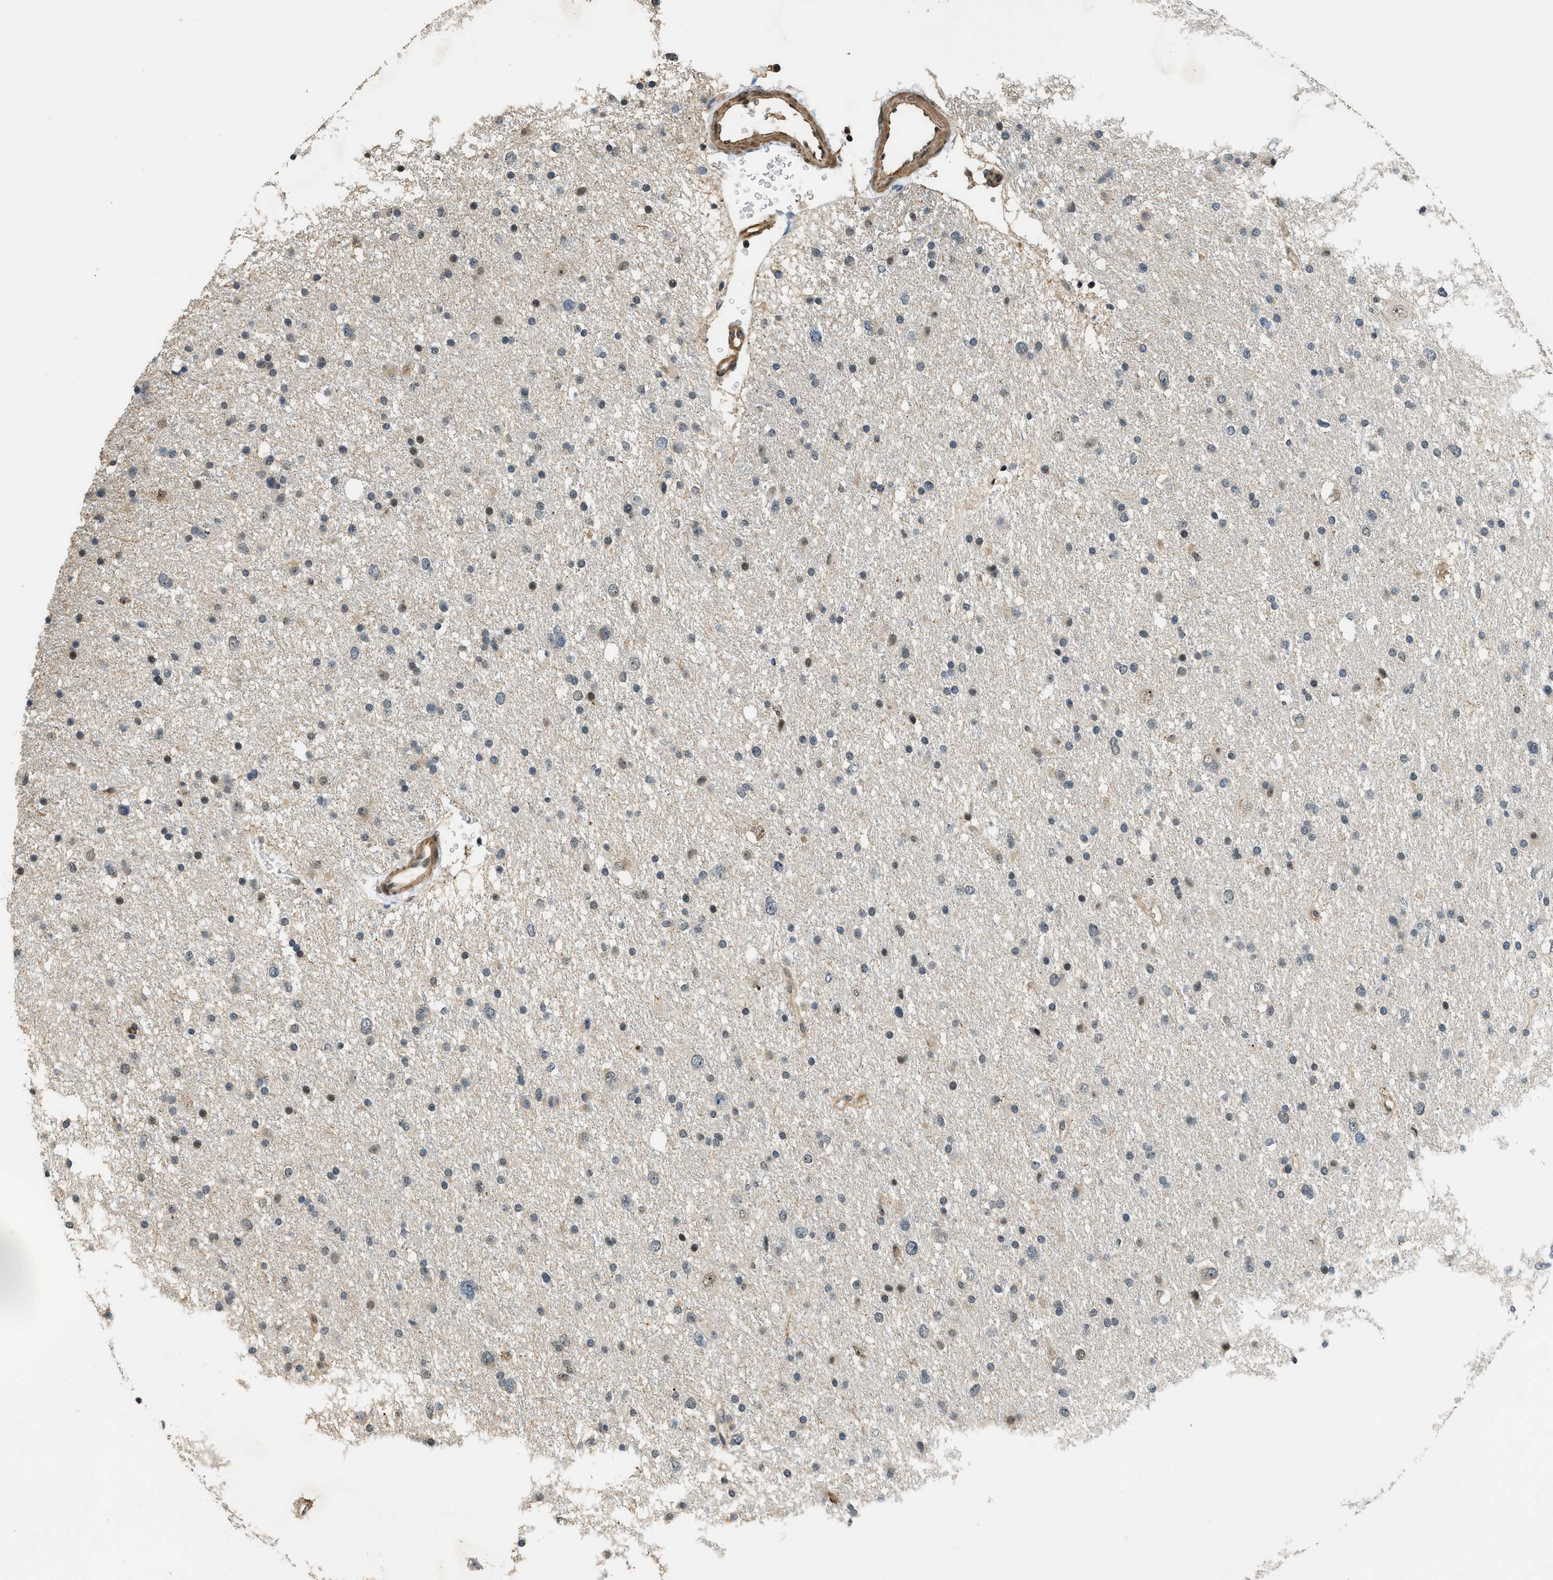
{"staining": {"intensity": "weak", "quantity": "<25%", "location": "nuclear"}, "tissue": "glioma", "cell_type": "Tumor cells", "image_type": "cancer", "snomed": [{"axis": "morphology", "description": "Glioma, malignant, Low grade"}, {"axis": "topography", "description": "Brain"}], "caption": "The histopathology image reveals no significant positivity in tumor cells of malignant low-grade glioma. (DAB (3,3'-diaminobenzidine) IHC with hematoxylin counter stain).", "gene": "MED21", "patient": {"sex": "female", "age": 37}}